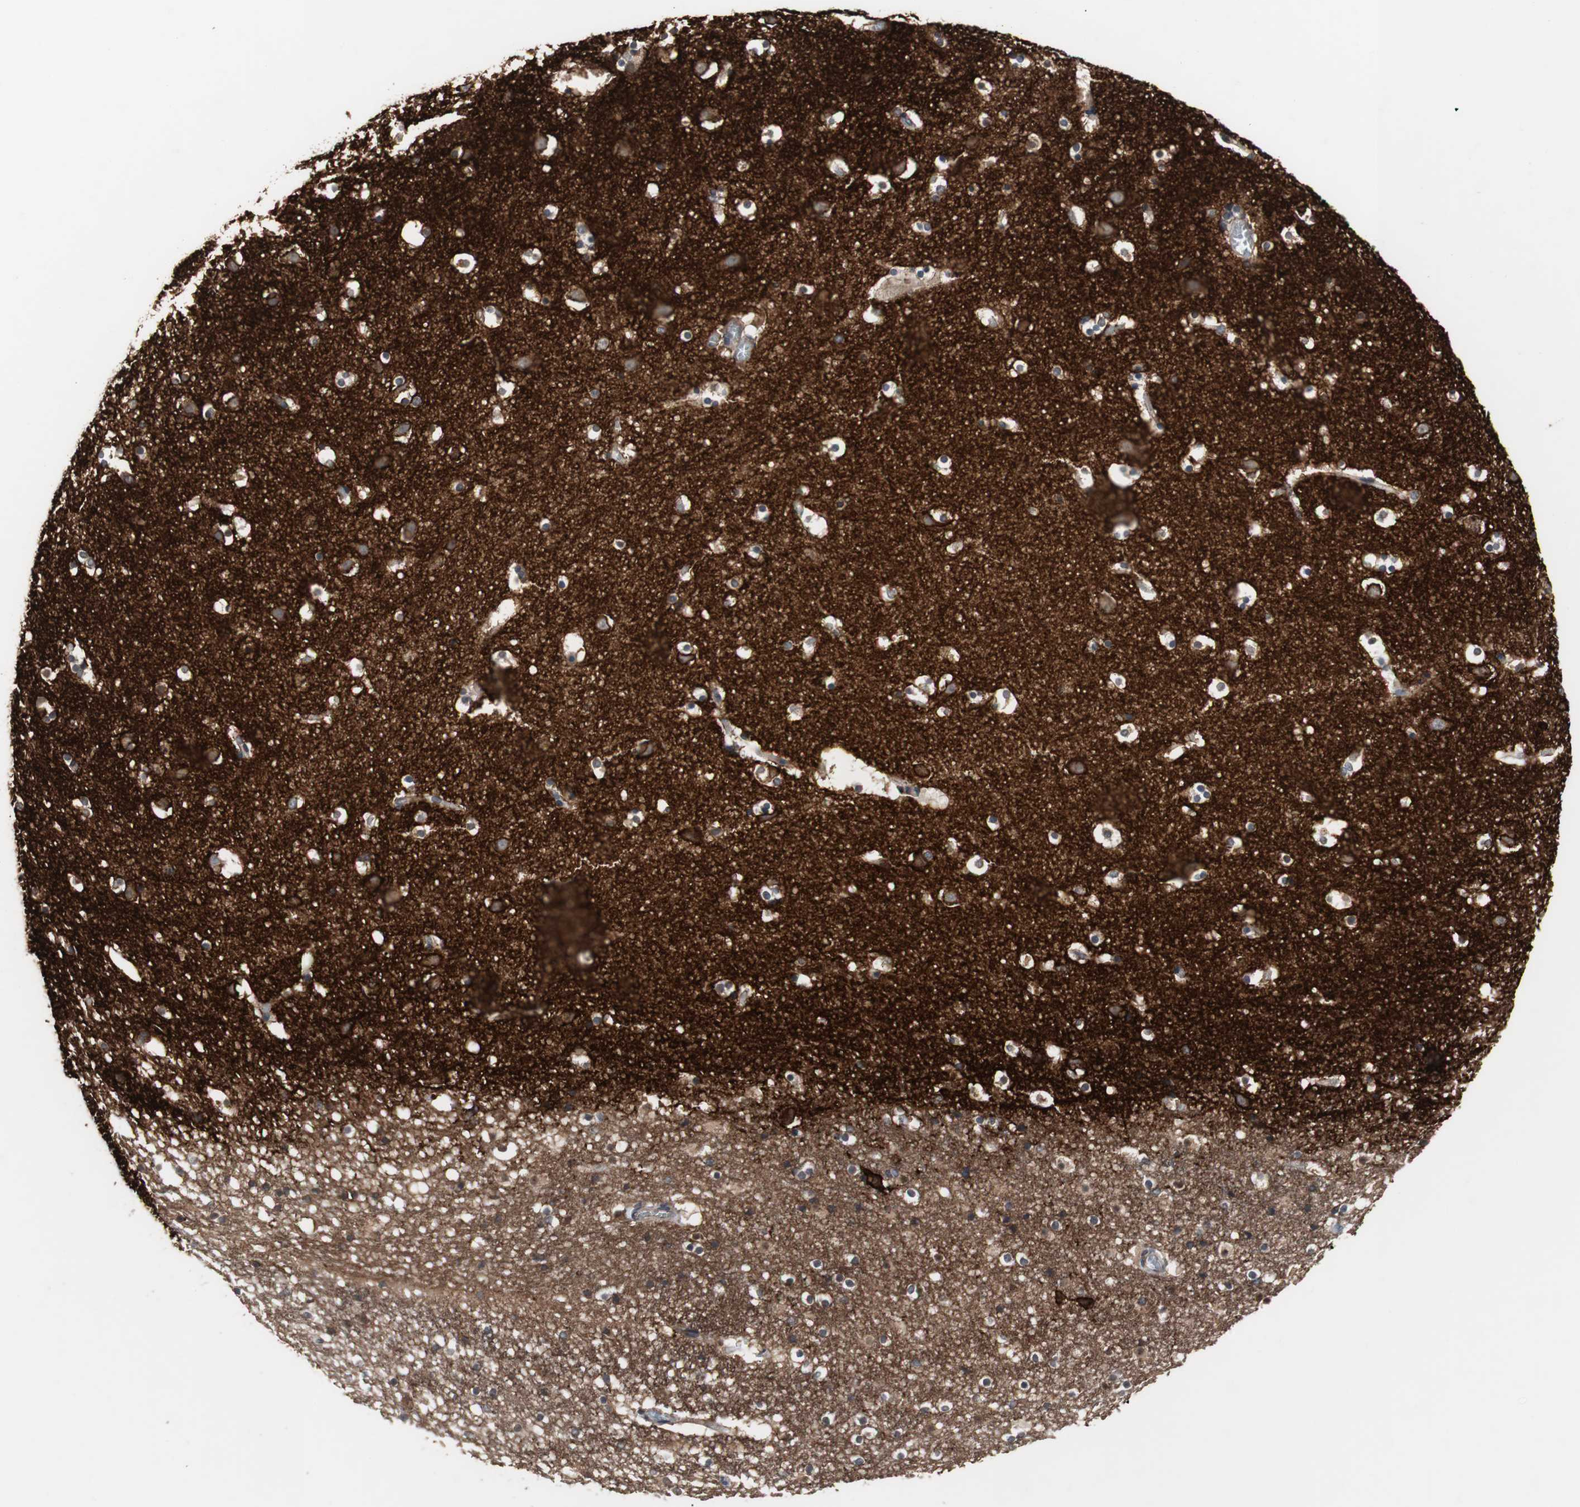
{"staining": {"intensity": "moderate", "quantity": "25%-75%", "location": "cytoplasmic/membranous"}, "tissue": "caudate", "cell_type": "Glial cells", "image_type": "normal", "snomed": [{"axis": "morphology", "description": "Normal tissue, NOS"}, {"axis": "topography", "description": "Lateral ventricle wall"}], "caption": "A medium amount of moderate cytoplasmic/membranous positivity is seen in approximately 25%-75% of glial cells in unremarkable caudate.", "gene": "ATP2B2", "patient": {"sex": "male", "age": 45}}